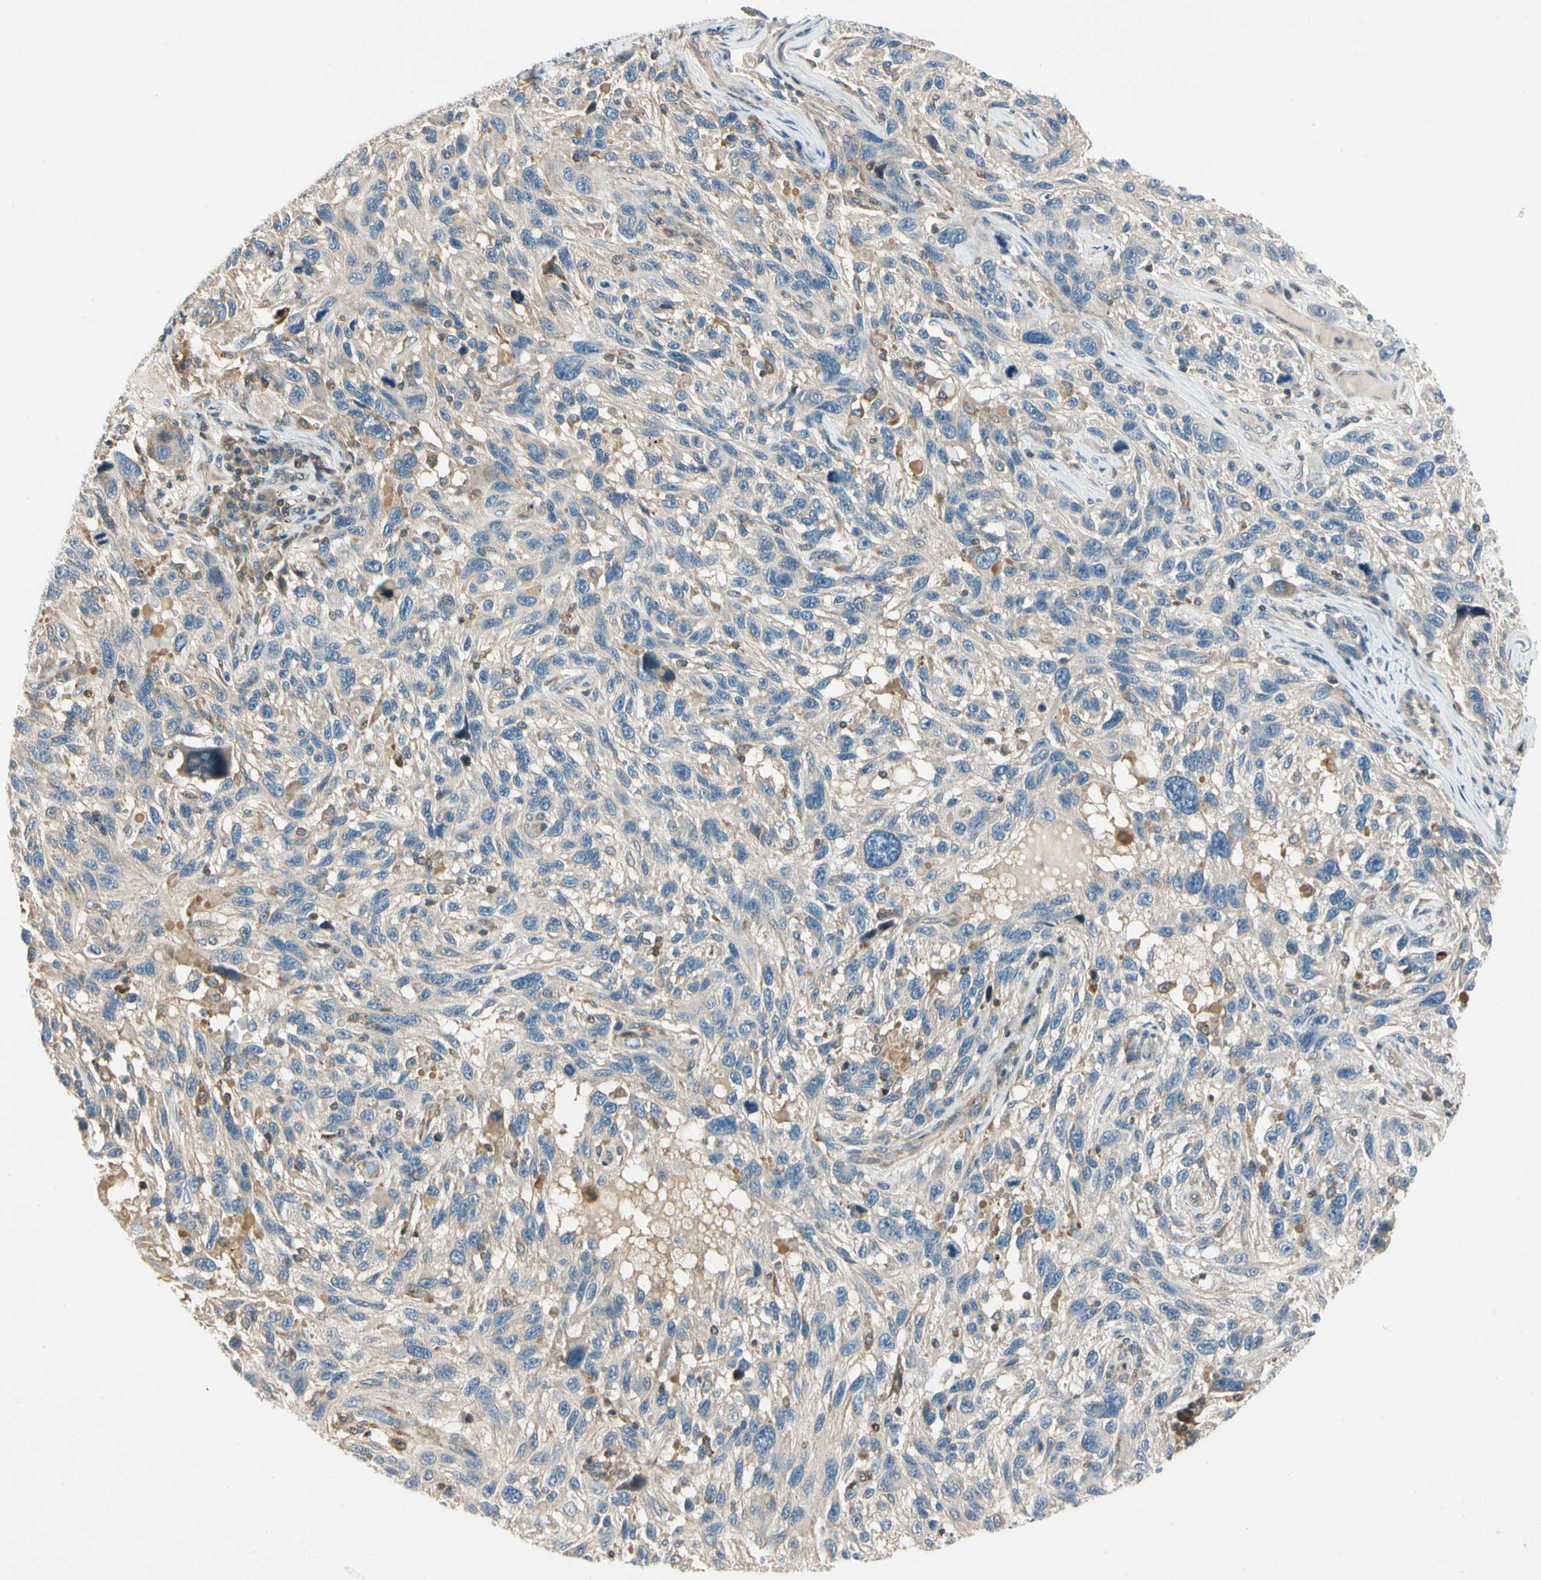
{"staining": {"intensity": "weak", "quantity": ">75%", "location": "cytoplasmic/membranous"}, "tissue": "melanoma", "cell_type": "Tumor cells", "image_type": "cancer", "snomed": [{"axis": "morphology", "description": "Malignant melanoma, NOS"}, {"axis": "topography", "description": "Skin"}], "caption": "Melanoma stained with a brown dye shows weak cytoplasmic/membranous positive expression in approximately >75% of tumor cells.", "gene": "CDH6", "patient": {"sex": "male", "age": 53}}